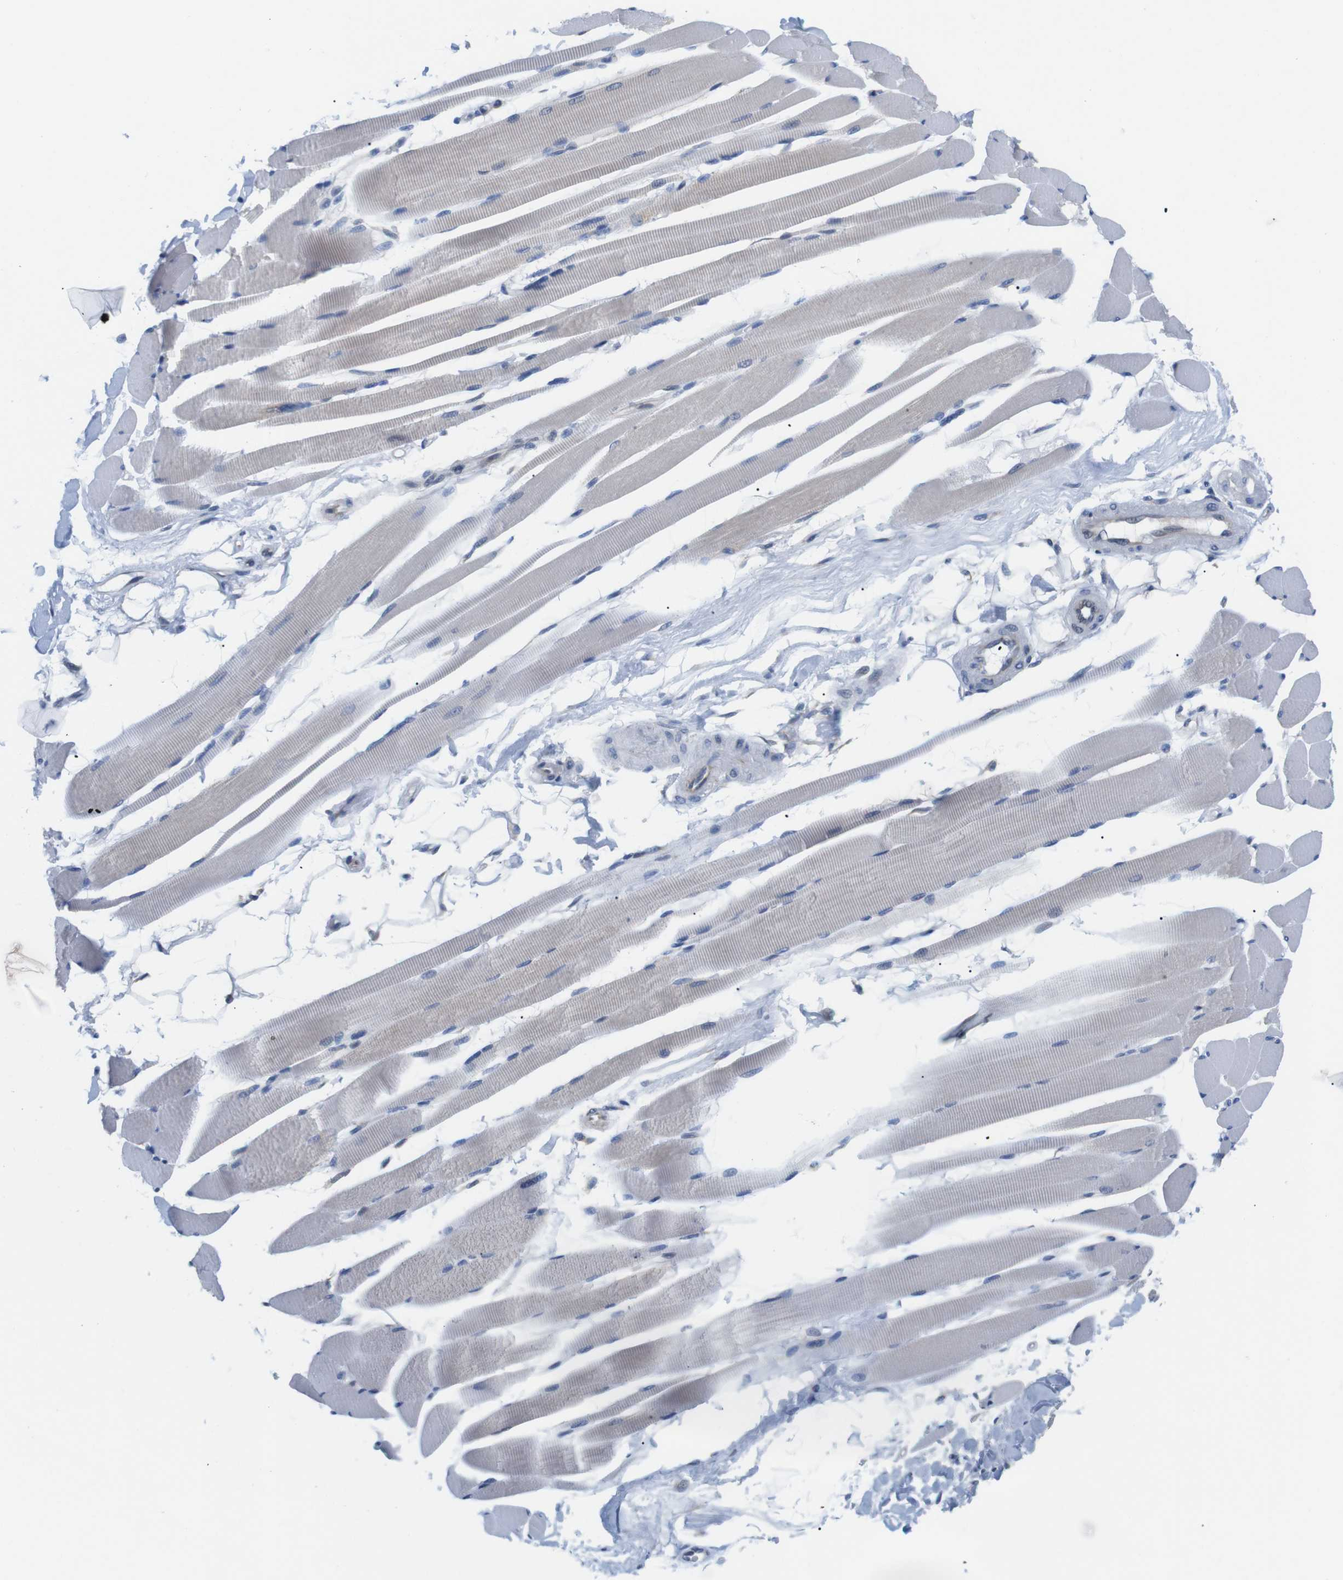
{"staining": {"intensity": "weak", "quantity": "<25%", "location": "cytoplasmic/membranous"}, "tissue": "skeletal muscle", "cell_type": "Myocytes", "image_type": "normal", "snomed": [{"axis": "morphology", "description": "Normal tissue, NOS"}, {"axis": "topography", "description": "Skeletal muscle"}, {"axis": "topography", "description": "Peripheral nerve tissue"}], "caption": "Immunohistochemical staining of unremarkable human skeletal muscle exhibits no significant positivity in myocytes. The staining was performed using DAB to visualize the protein expression in brown, while the nuclei were stained in blue with hematoxylin (Magnification: 20x).", "gene": "HACD3", "patient": {"sex": "female", "age": 84}}